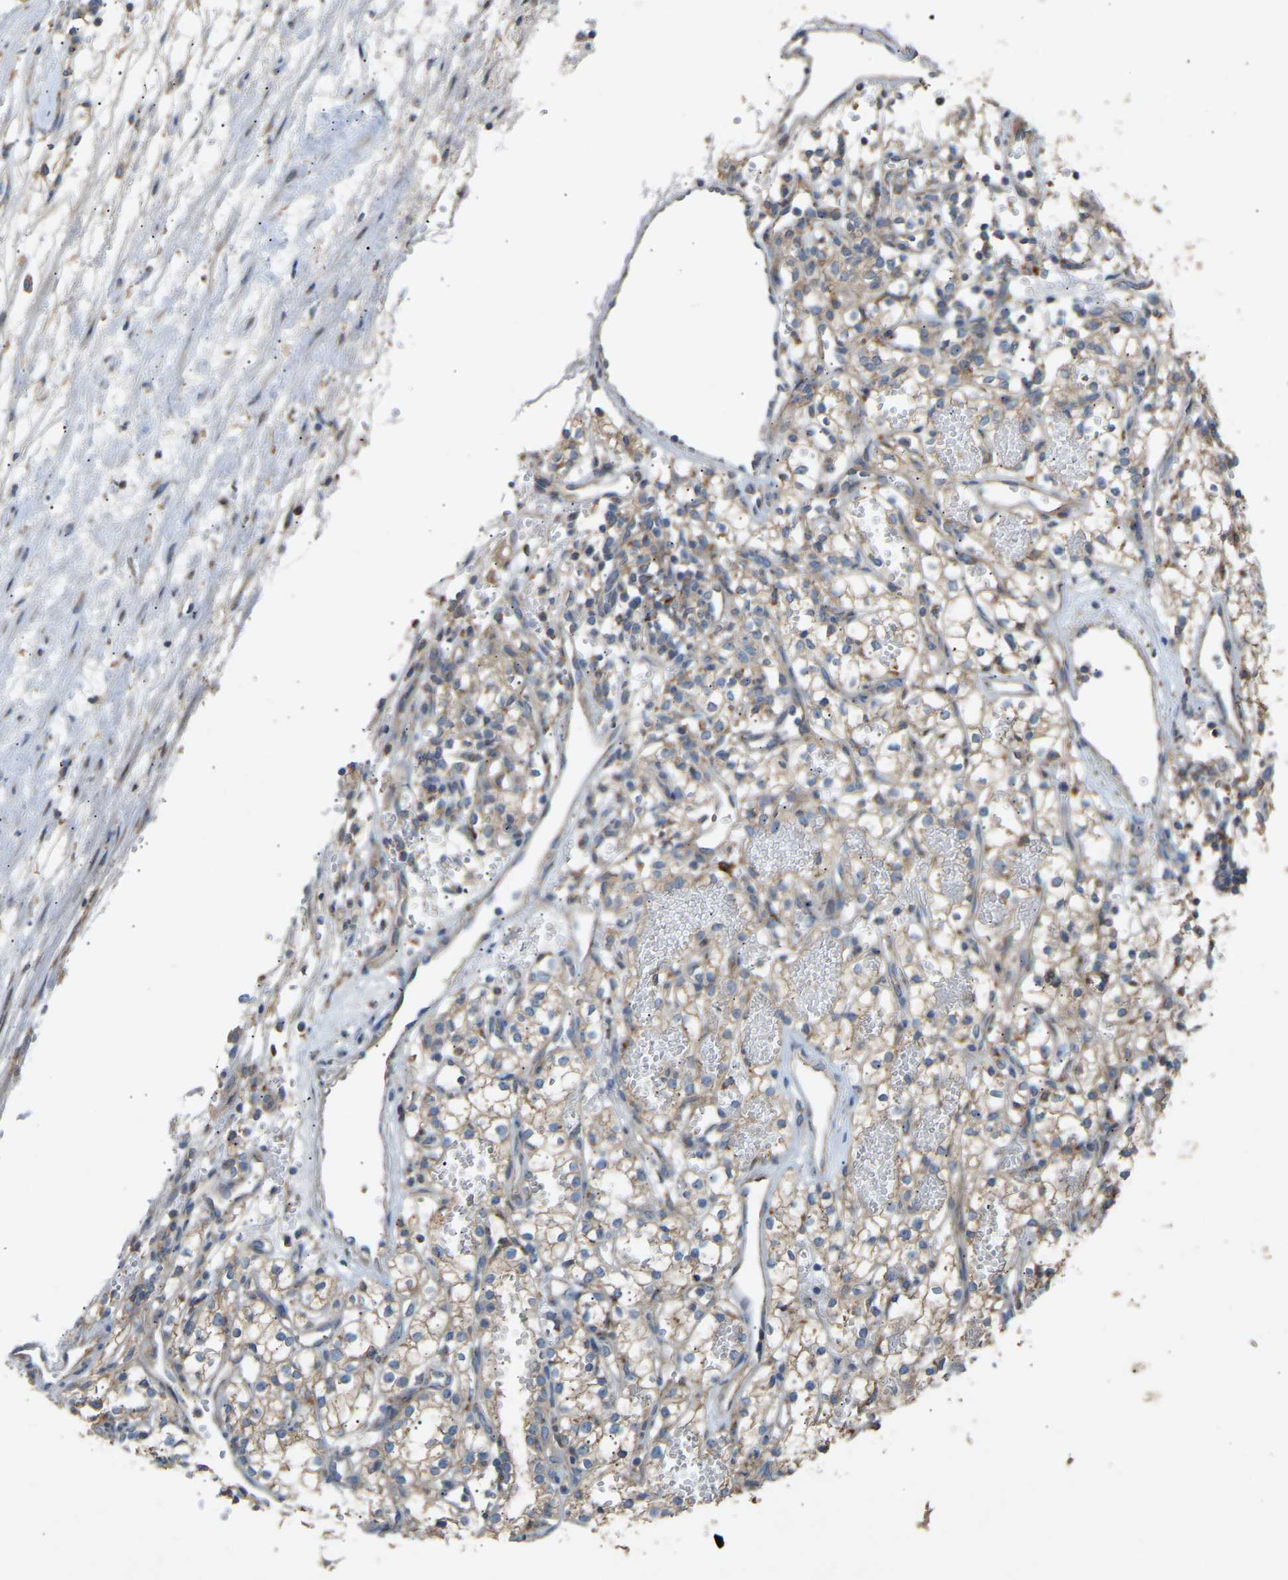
{"staining": {"intensity": "weak", "quantity": "<25%", "location": "cytoplasmic/membranous"}, "tissue": "renal cancer", "cell_type": "Tumor cells", "image_type": "cancer", "snomed": [{"axis": "morphology", "description": "Adenocarcinoma, NOS"}, {"axis": "topography", "description": "Kidney"}], "caption": "Immunohistochemical staining of human renal adenocarcinoma shows no significant positivity in tumor cells.", "gene": "RGP1", "patient": {"sex": "male", "age": 59}}